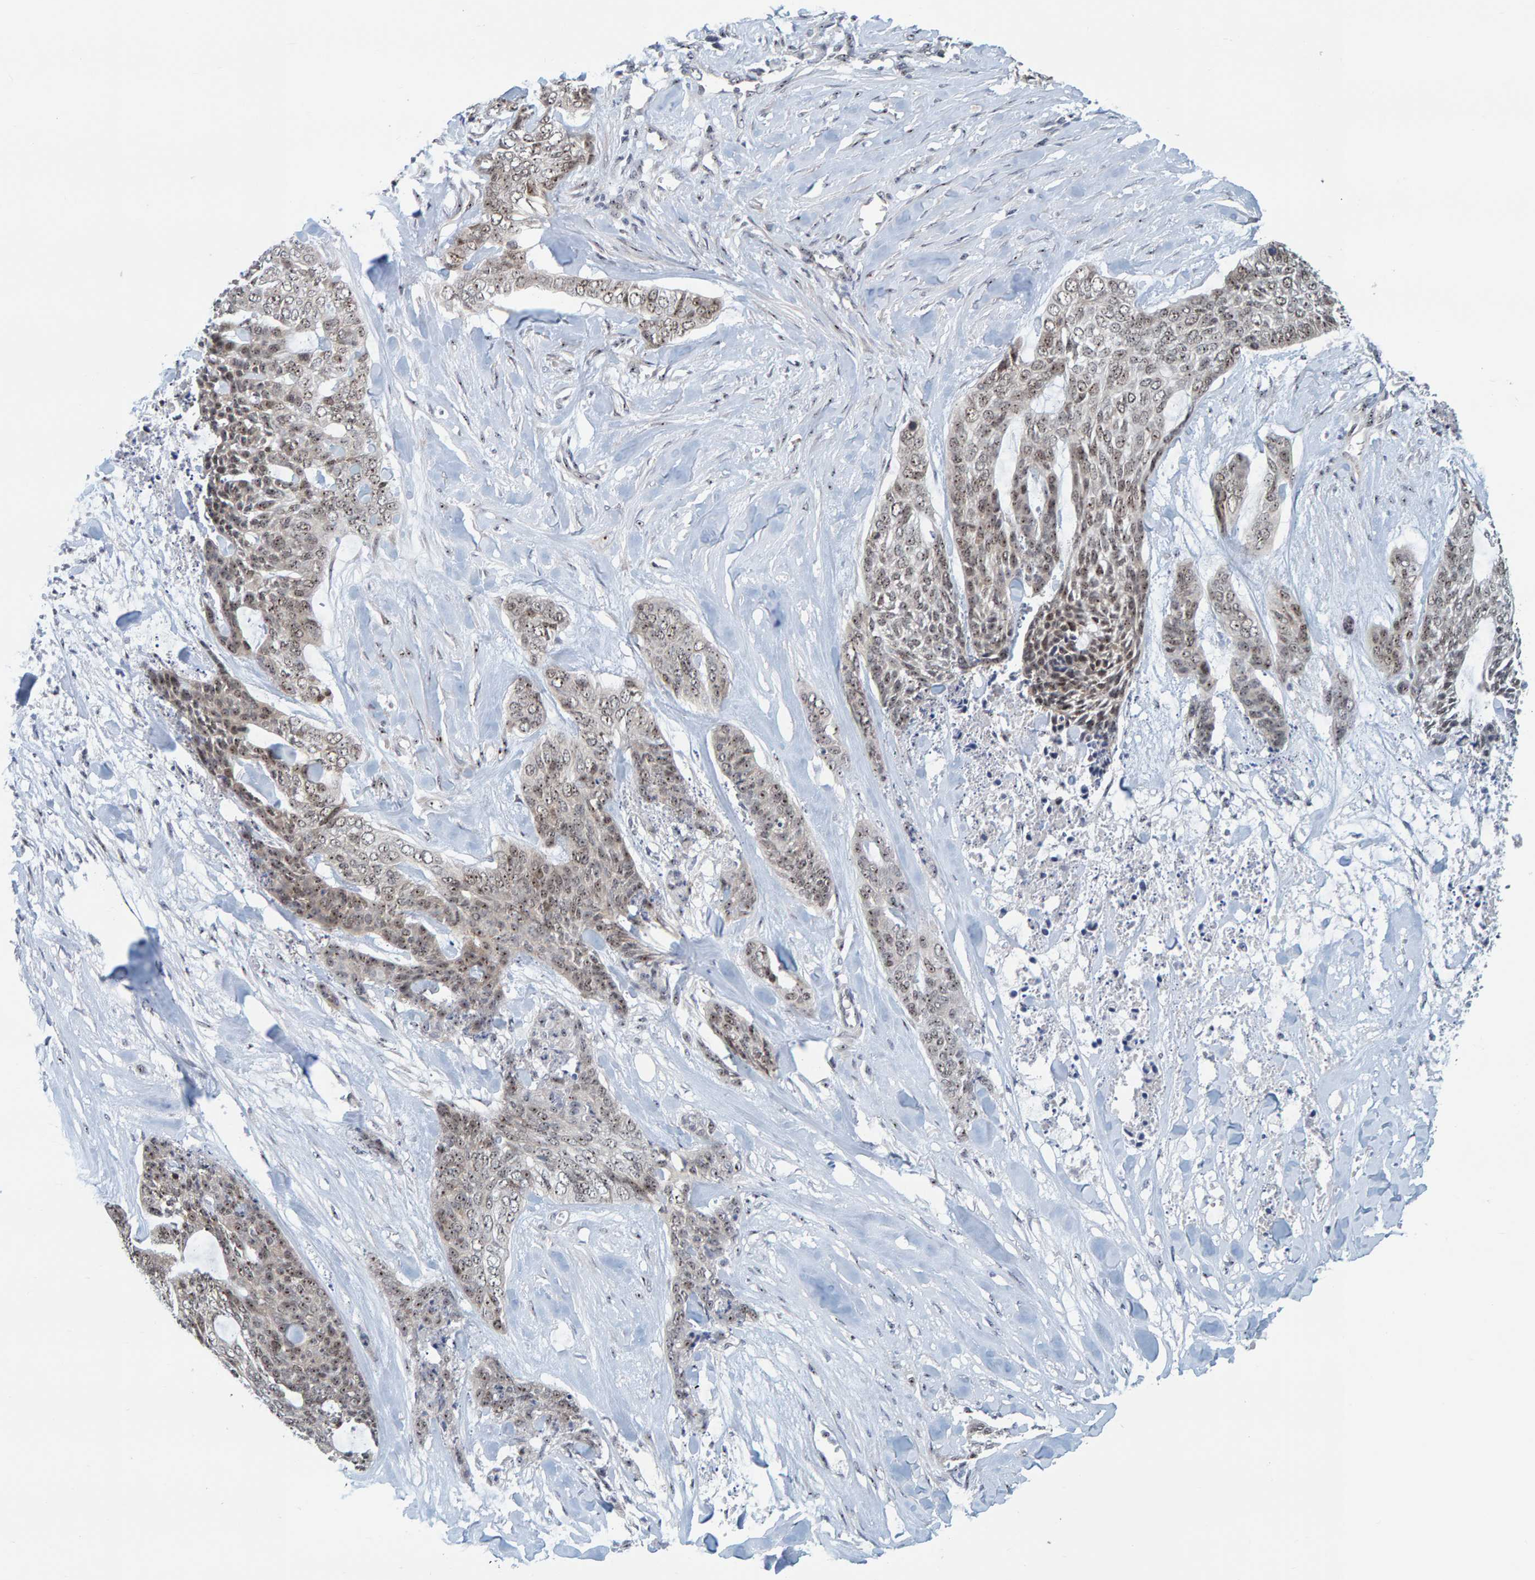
{"staining": {"intensity": "moderate", "quantity": ">75%", "location": "nuclear"}, "tissue": "skin cancer", "cell_type": "Tumor cells", "image_type": "cancer", "snomed": [{"axis": "morphology", "description": "Basal cell carcinoma"}, {"axis": "topography", "description": "Skin"}], "caption": "Immunohistochemical staining of skin cancer (basal cell carcinoma) exhibits moderate nuclear protein expression in about >75% of tumor cells.", "gene": "POLR1E", "patient": {"sex": "female", "age": 64}}